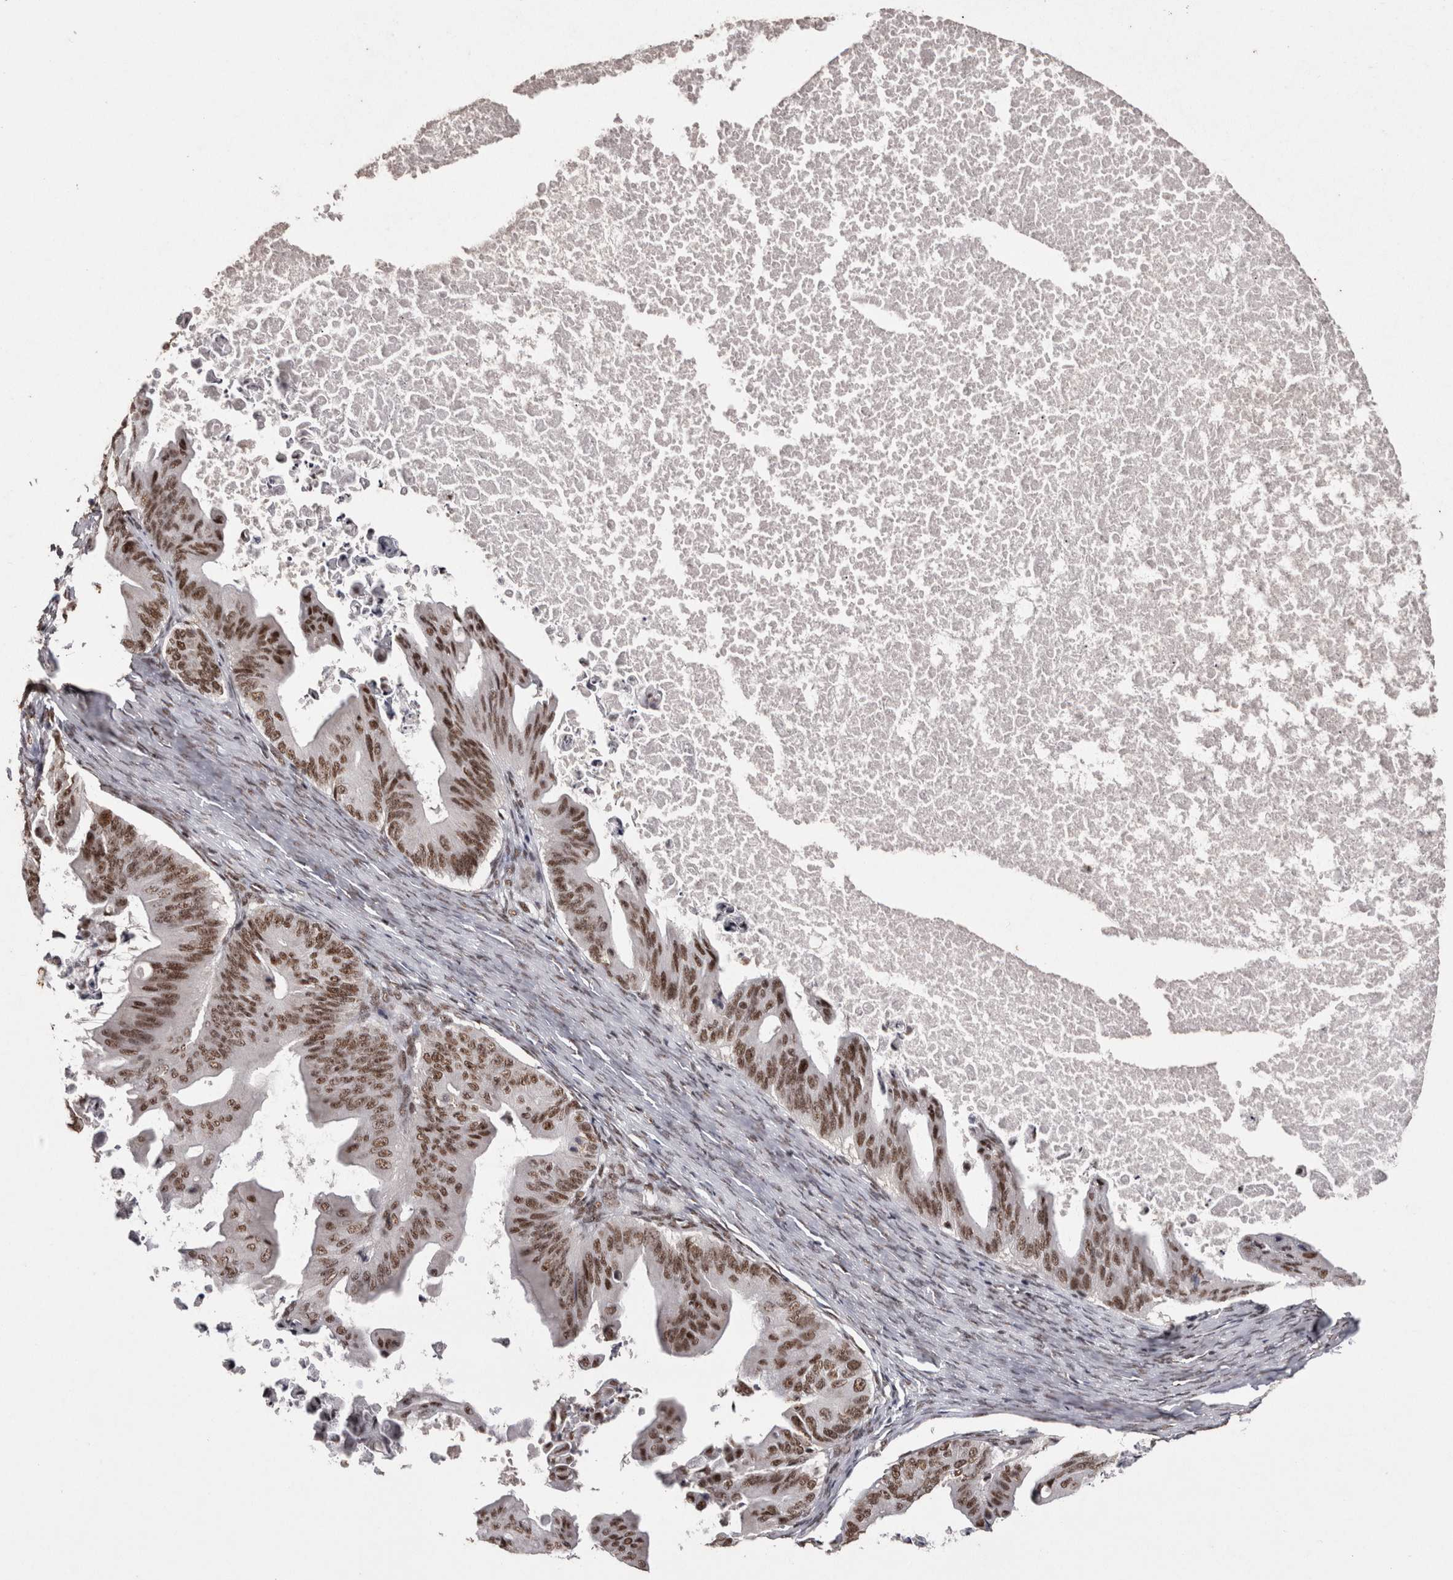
{"staining": {"intensity": "moderate", "quantity": ">75%", "location": "nuclear"}, "tissue": "ovarian cancer", "cell_type": "Tumor cells", "image_type": "cancer", "snomed": [{"axis": "morphology", "description": "Cystadenocarcinoma, mucinous, NOS"}, {"axis": "topography", "description": "Ovary"}], "caption": "About >75% of tumor cells in ovarian cancer show moderate nuclear protein expression as visualized by brown immunohistochemical staining.", "gene": "SMC1A", "patient": {"sex": "female", "age": 37}}